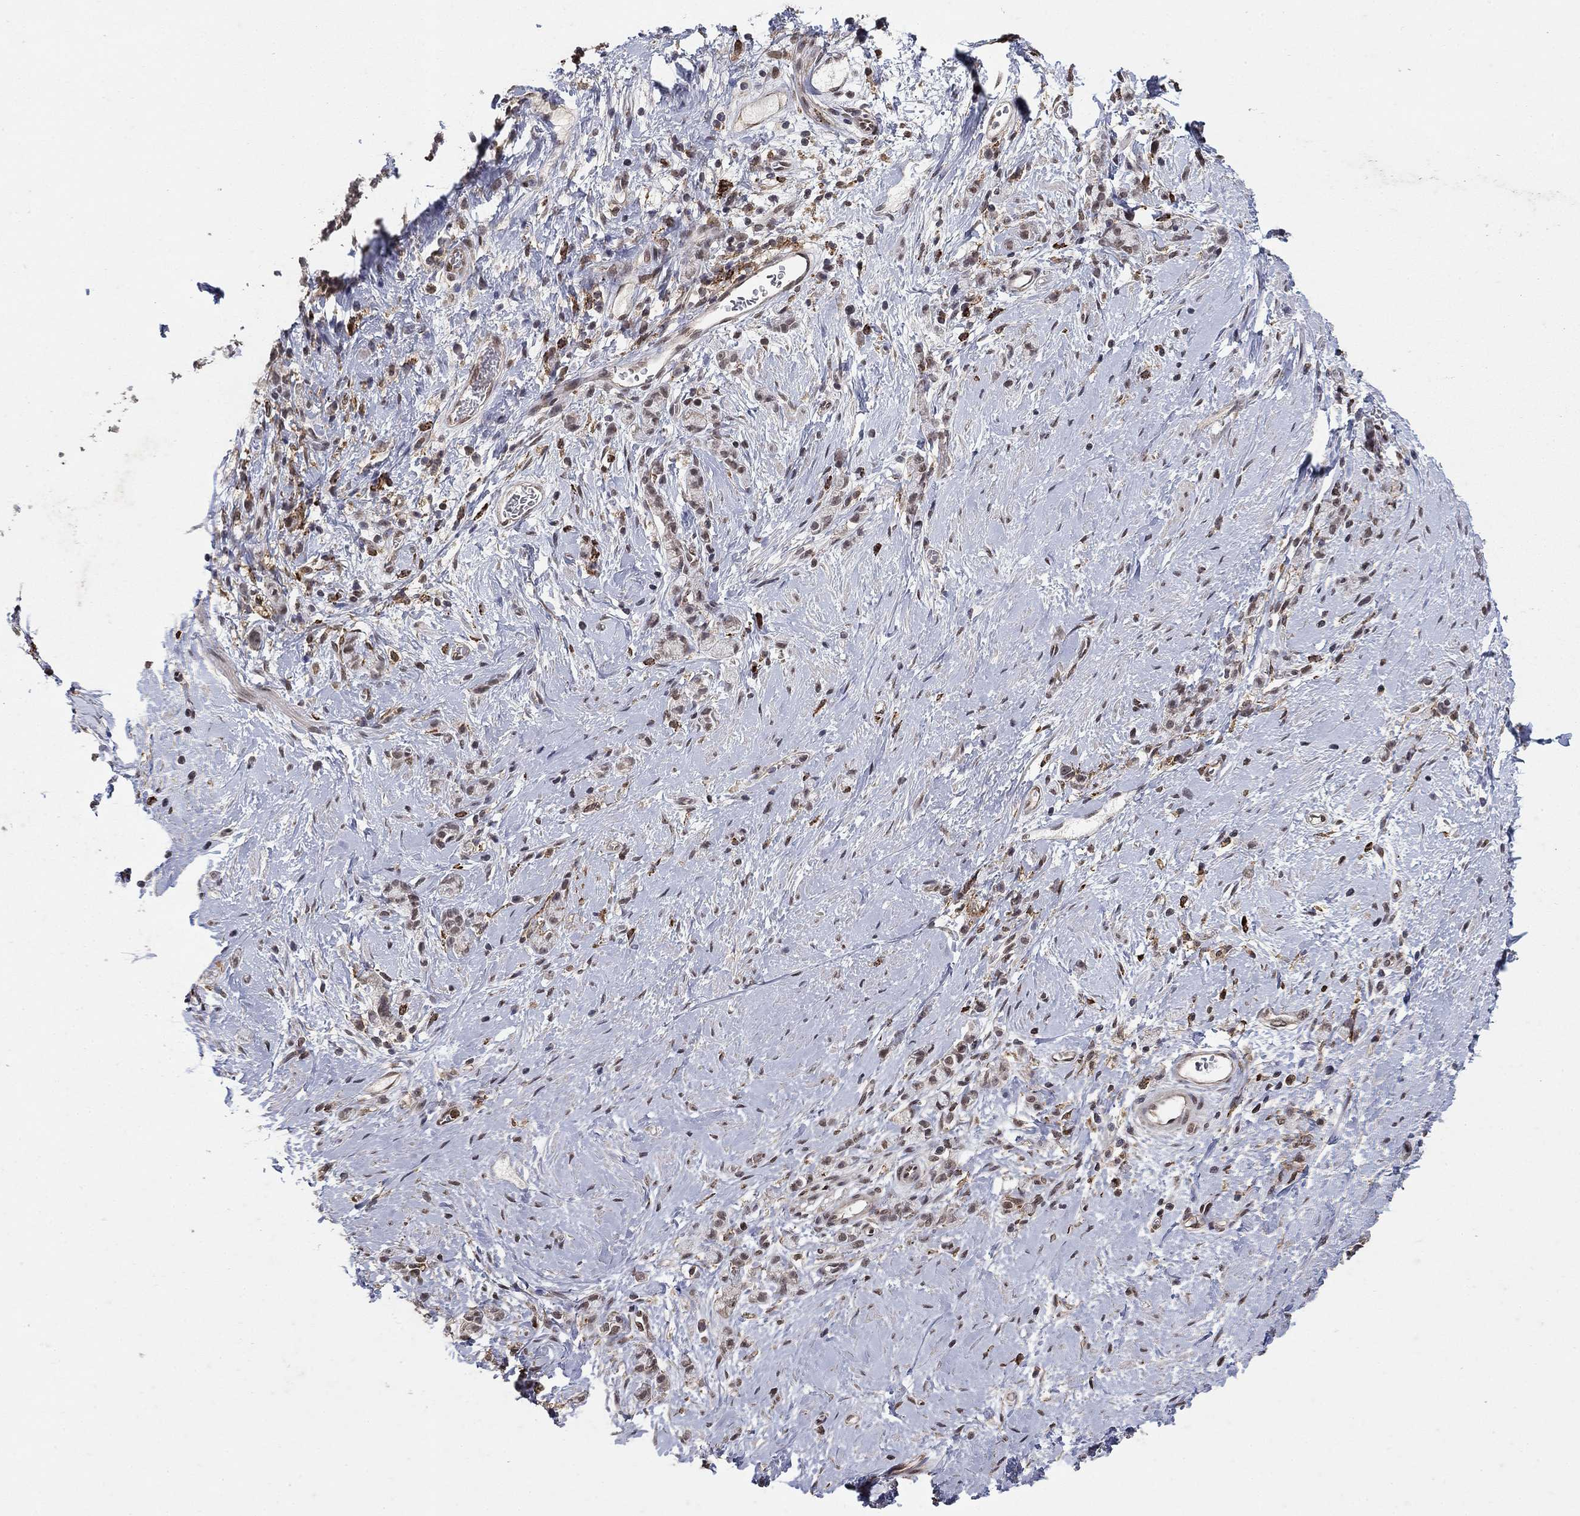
{"staining": {"intensity": "weak", "quantity": "<25%", "location": "nuclear"}, "tissue": "stomach cancer", "cell_type": "Tumor cells", "image_type": "cancer", "snomed": [{"axis": "morphology", "description": "Adenocarcinoma, NOS"}, {"axis": "topography", "description": "Stomach"}], "caption": "DAB (3,3'-diaminobenzidine) immunohistochemical staining of stomach cancer exhibits no significant expression in tumor cells.", "gene": "GRIA3", "patient": {"sex": "male", "age": 58}}